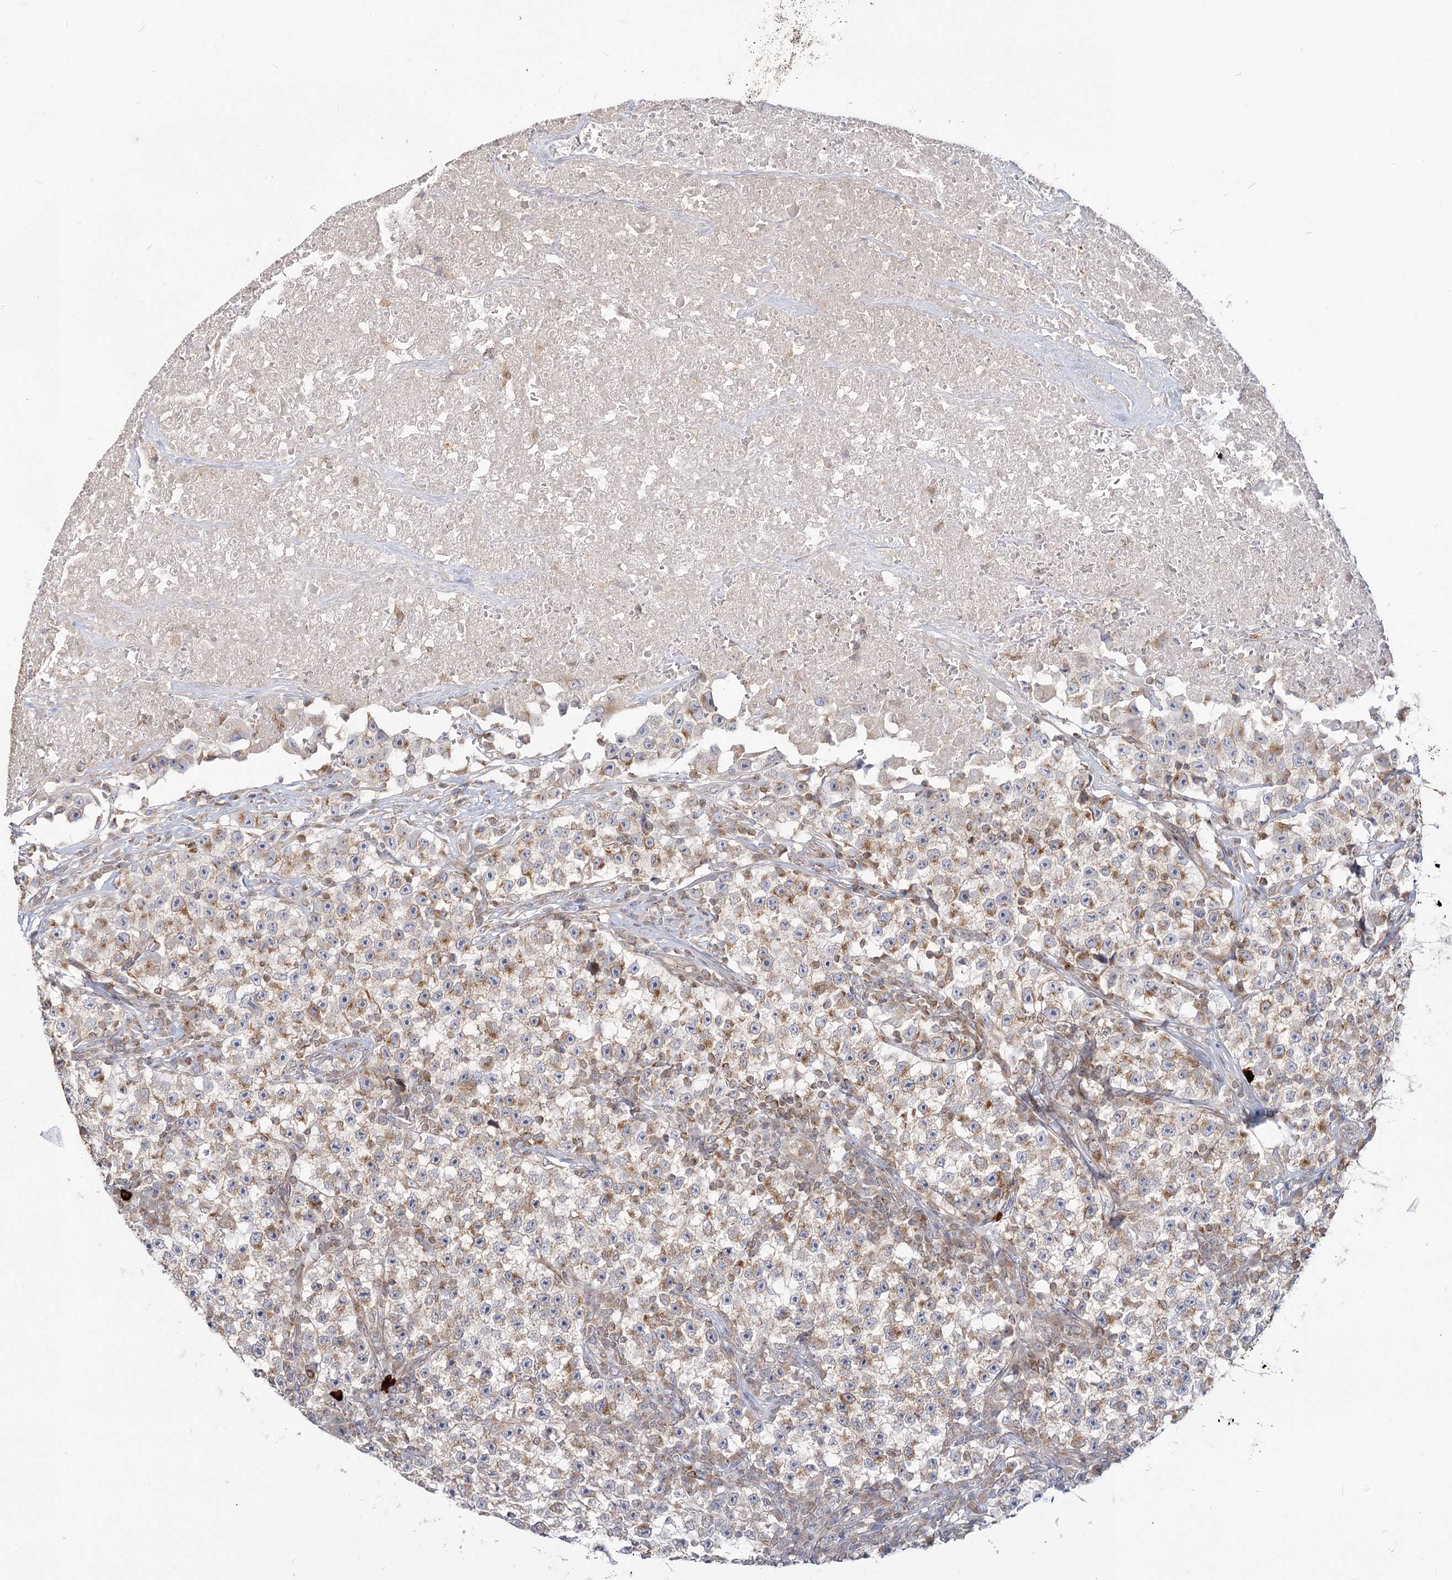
{"staining": {"intensity": "moderate", "quantity": "25%-75%", "location": "cytoplasmic/membranous"}, "tissue": "testis cancer", "cell_type": "Tumor cells", "image_type": "cancer", "snomed": [{"axis": "morphology", "description": "Seminoma, NOS"}, {"axis": "topography", "description": "Testis"}], "caption": "Protein staining displays moderate cytoplasmic/membranous staining in about 25%-75% of tumor cells in testis cancer (seminoma).", "gene": "MTMR3", "patient": {"sex": "male", "age": 22}}